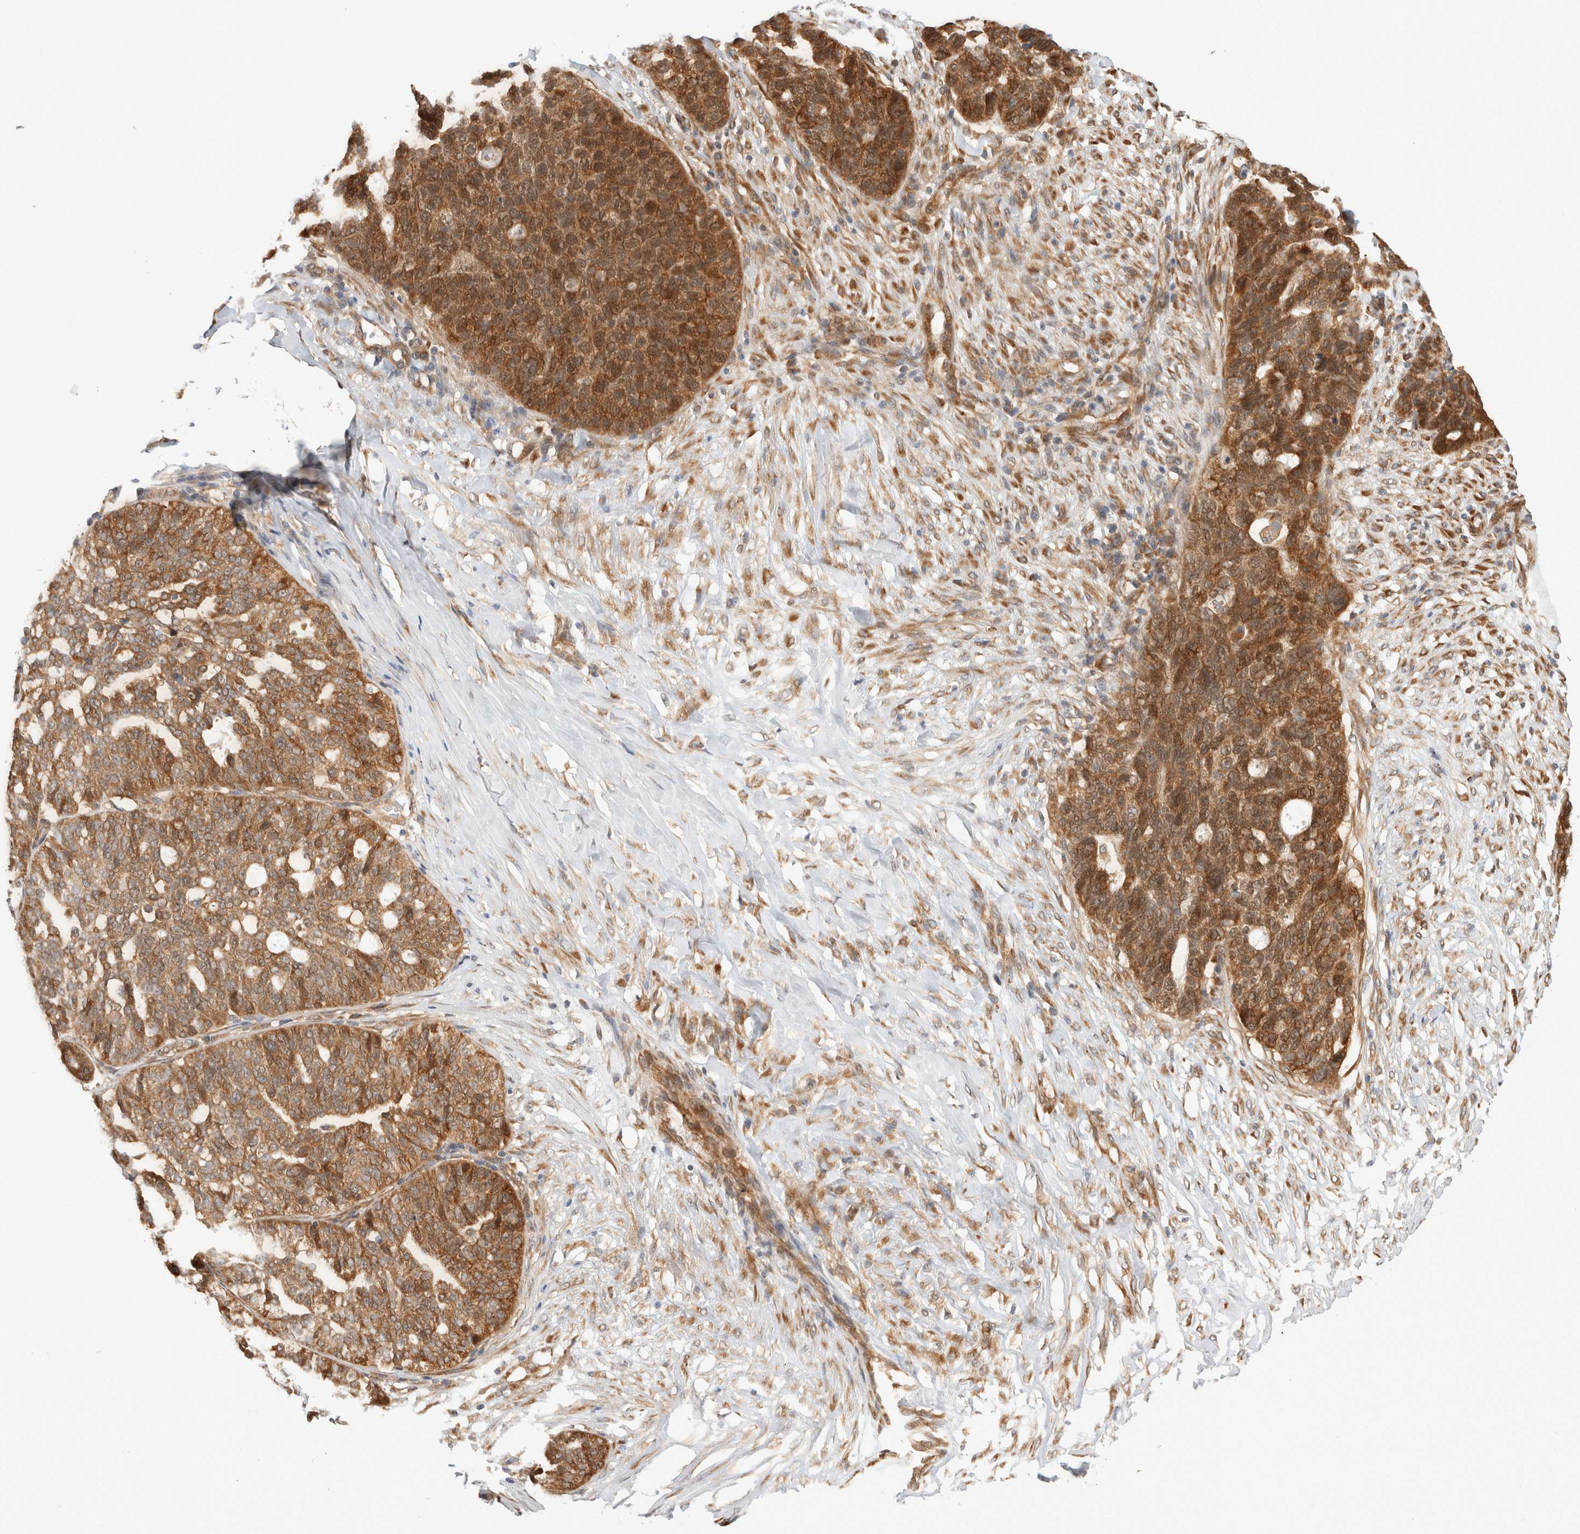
{"staining": {"intensity": "moderate", "quantity": ">75%", "location": "cytoplasmic/membranous"}, "tissue": "ovarian cancer", "cell_type": "Tumor cells", "image_type": "cancer", "snomed": [{"axis": "morphology", "description": "Cystadenocarcinoma, serous, NOS"}, {"axis": "topography", "description": "Ovary"}], "caption": "Protein analysis of ovarian serous cystadenocarcinoma tissue shows moderate cytoplasmic/membranous staining in approximately >75% of tumor cells.", "gene": "ACTL9", "patient": {"sex": "female", "age": 59}}